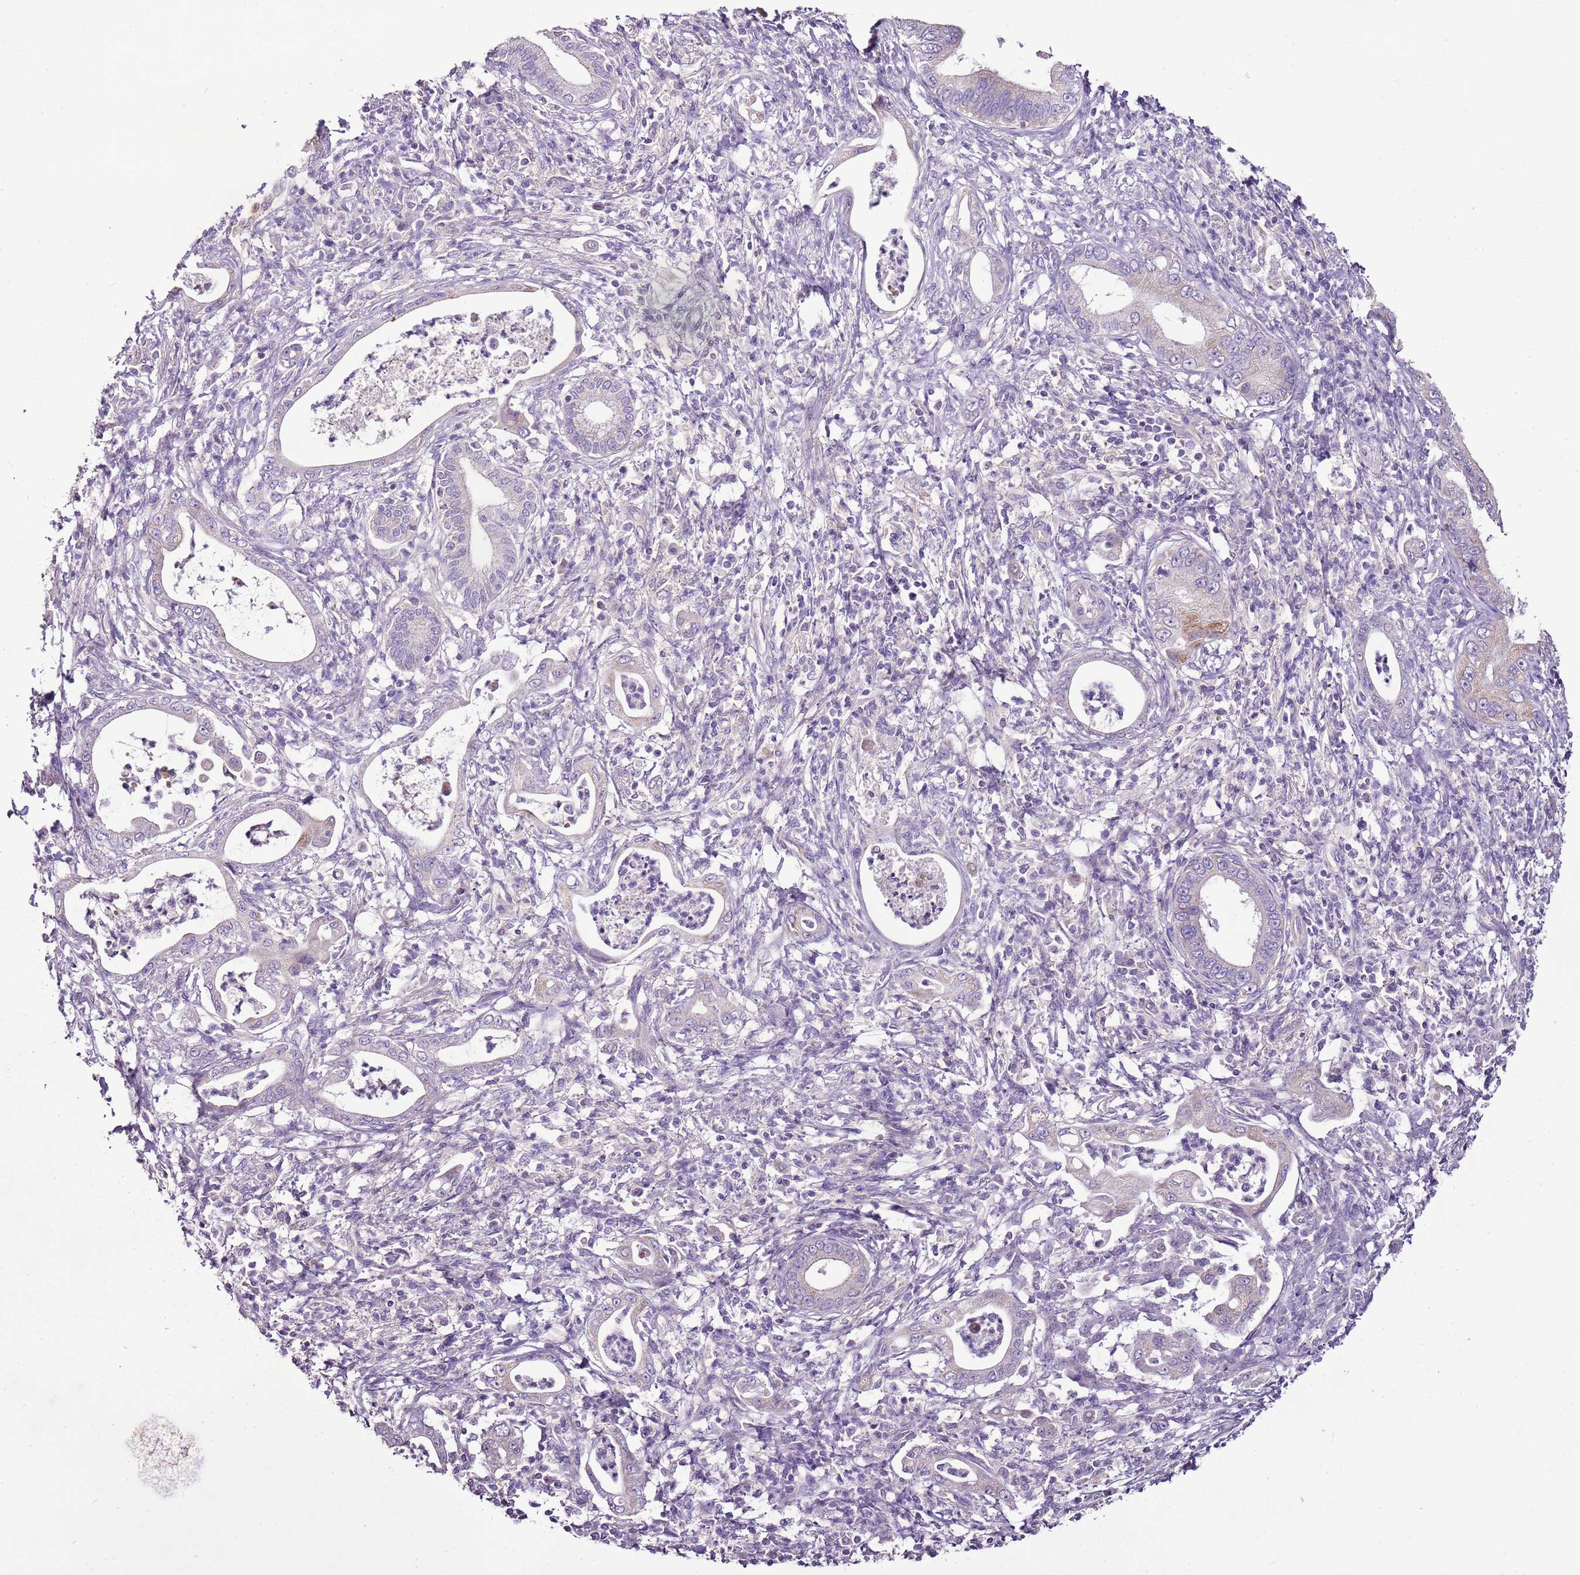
{"staining": {"intensity": "negative", "quantity": "none", "location": "none"}, "tissue": "pancreatic cancer", "cell_type": "Tumor cells", "image_type": "cancer", "snomed": [{"axis": "morphology", "description": "Normal tissue, NOS"}, {"axis": "morphology", "description": "Adenocarcinoma, NOS"}, {"axis": "topography", "description": "Pancreas"}], "caption": "Human pancreatic adenocarcinoma stained for a protein using immunohistochemistry (IHC) exhibits no expression in tumor cells.", "gene": "CMKLR1", "patient": {"sex": "female", "age": 55}}